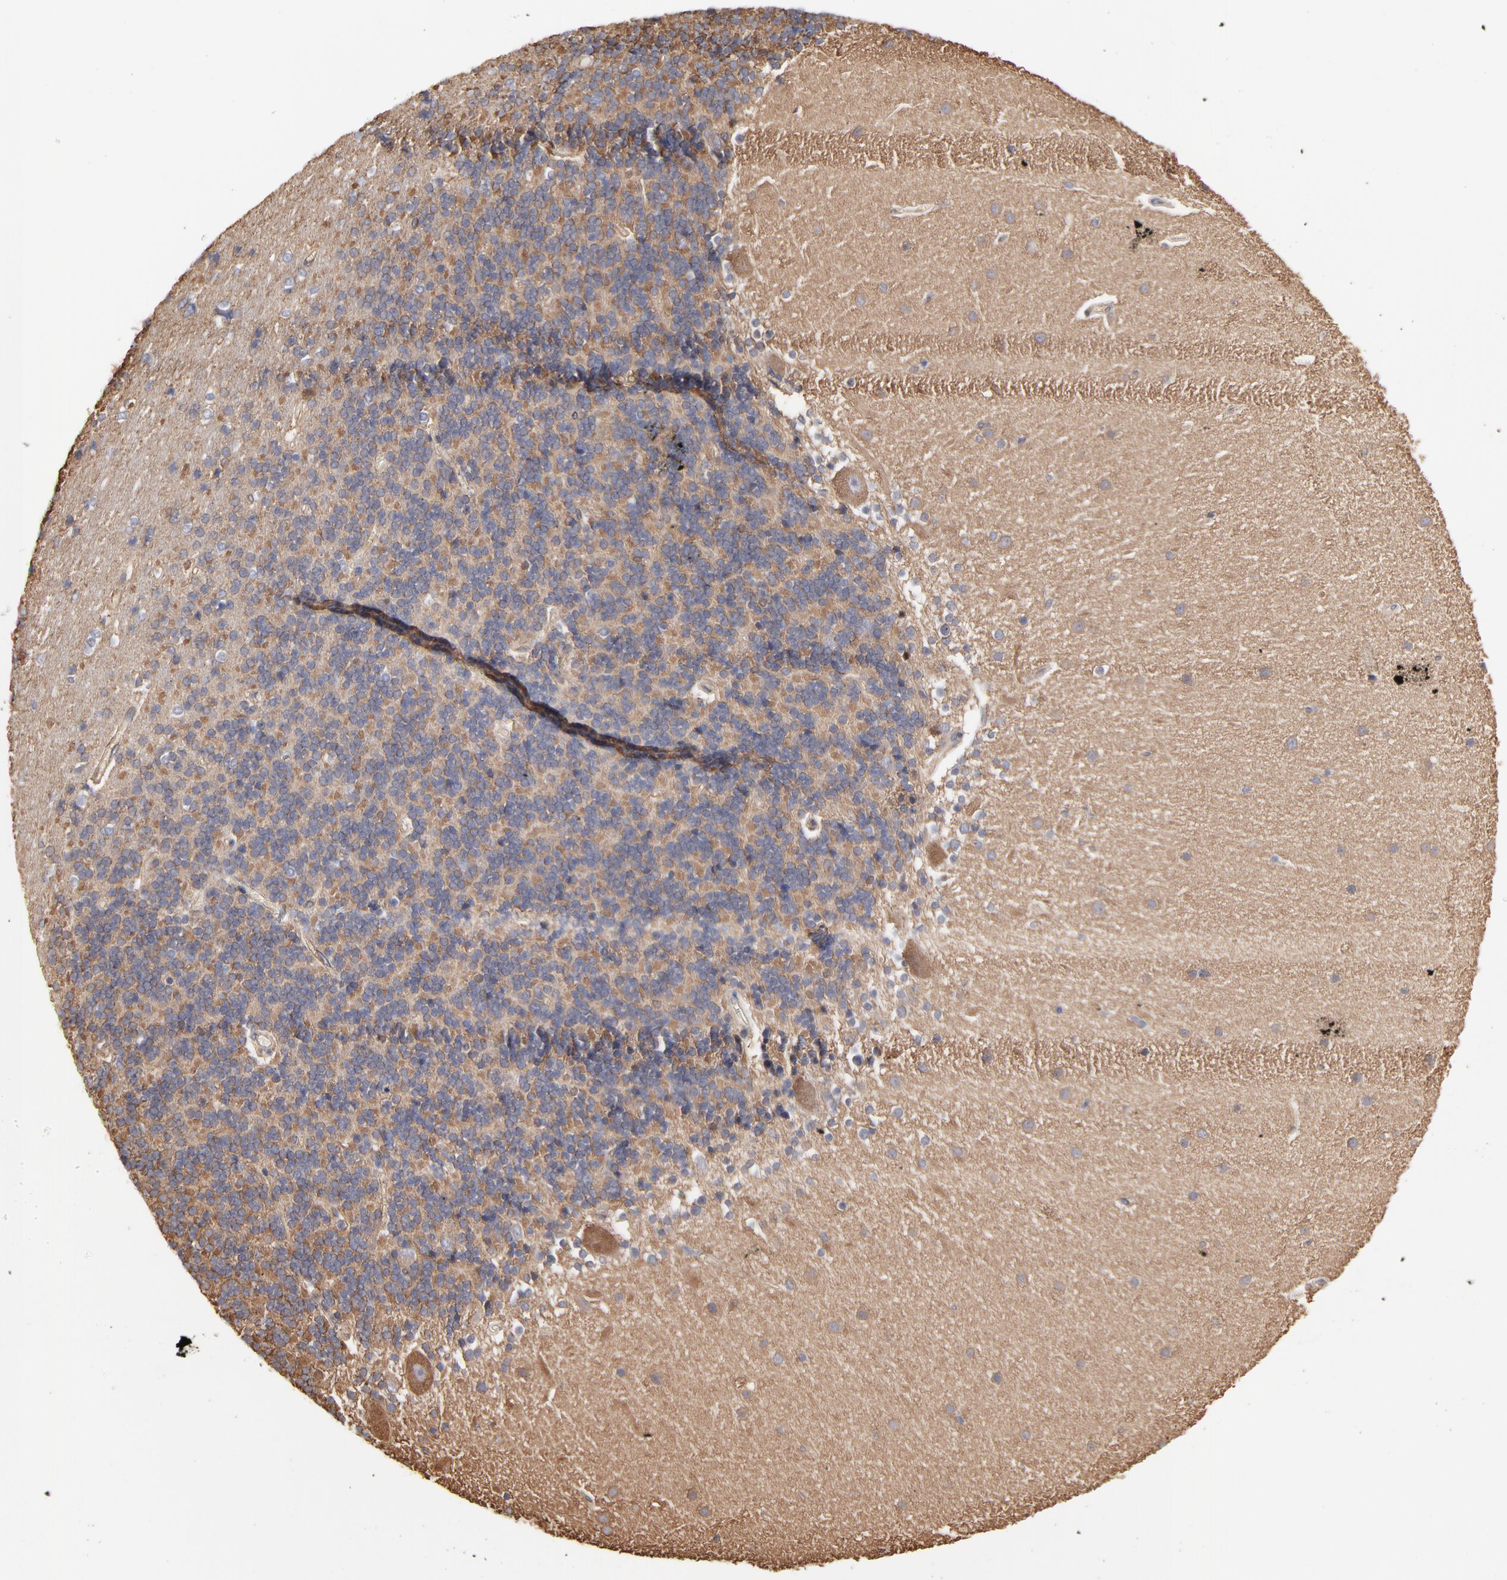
{"staining": {"intensity": "negative", "quantity": "none", "location": "none"}, "tissue": "cerebellum", "cell_type": "Cells in granular layer", "image_type": "normal", "snomed": [{"axis": "morphology", "description": "Normal tissue, NOS"}, {"axis": "topography", "description": "Cerebellum"}], "caption": "Histopathology image shows no significant protein positivity in cells in granular layer of benign cerebellum.", "gene": "ARMT1", "patient": {"sex": "female", "age": 54}}